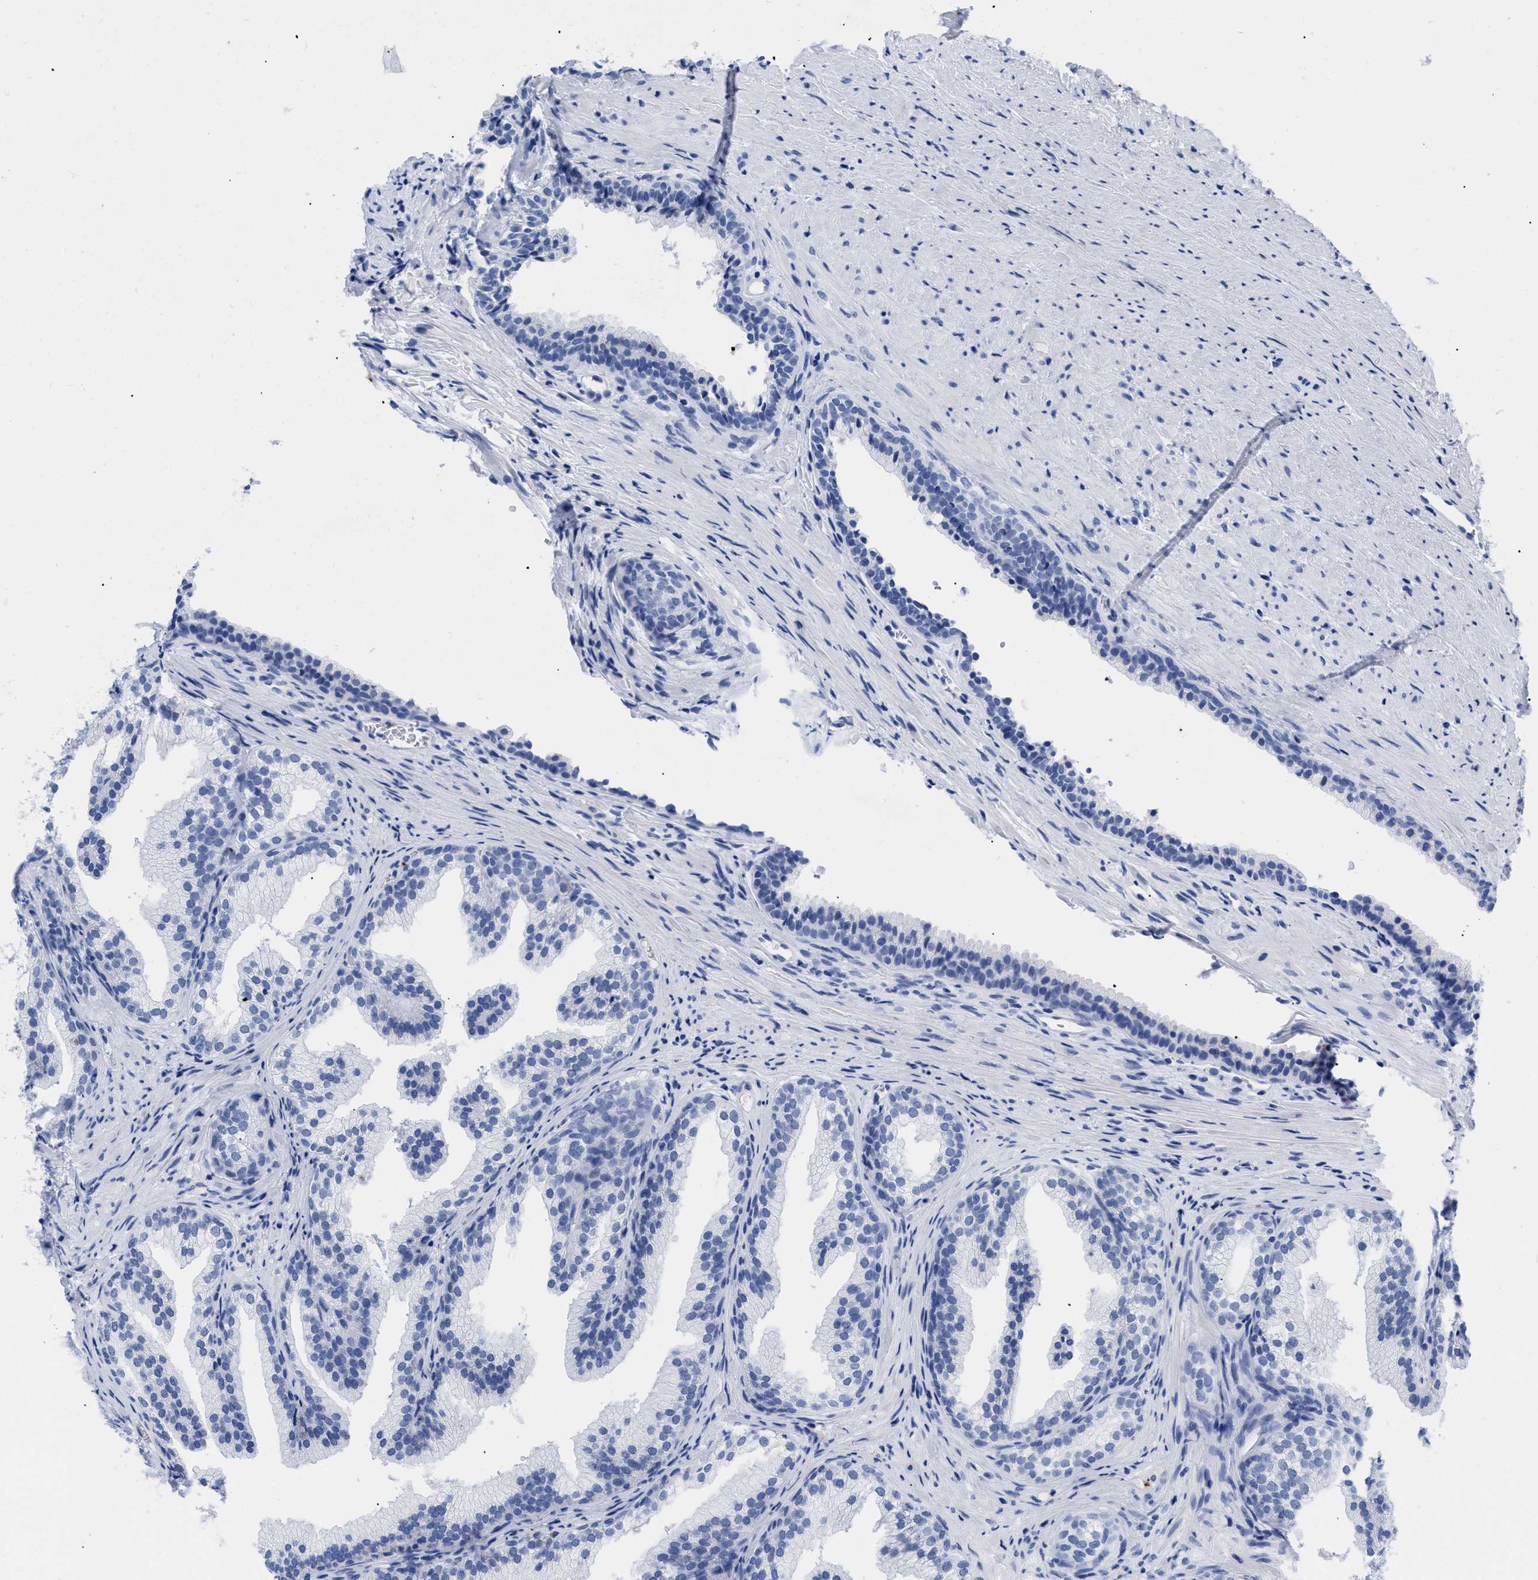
{"staining": {"intensity": "negative", "quantity": "none", "location": "none"}, "tissue": "prostate", "cell_type": "Glandular cells", "image_type": "normal", "snomed": [{"axis": "morphology", "description": "Normal tissue, NOS"}, {"axis": "topography", "description": "Prostate"}], "caption": "IHC of normal human prostate exhibits no expression in glandular cells. The staining was performed using DAB to visualize the protein expression in brown, while the nuclei were stained in blue with hematoxylin (Magnification: 20x).", "gene": "TREML1", "patient": {"sex": "male", "age": 76}}